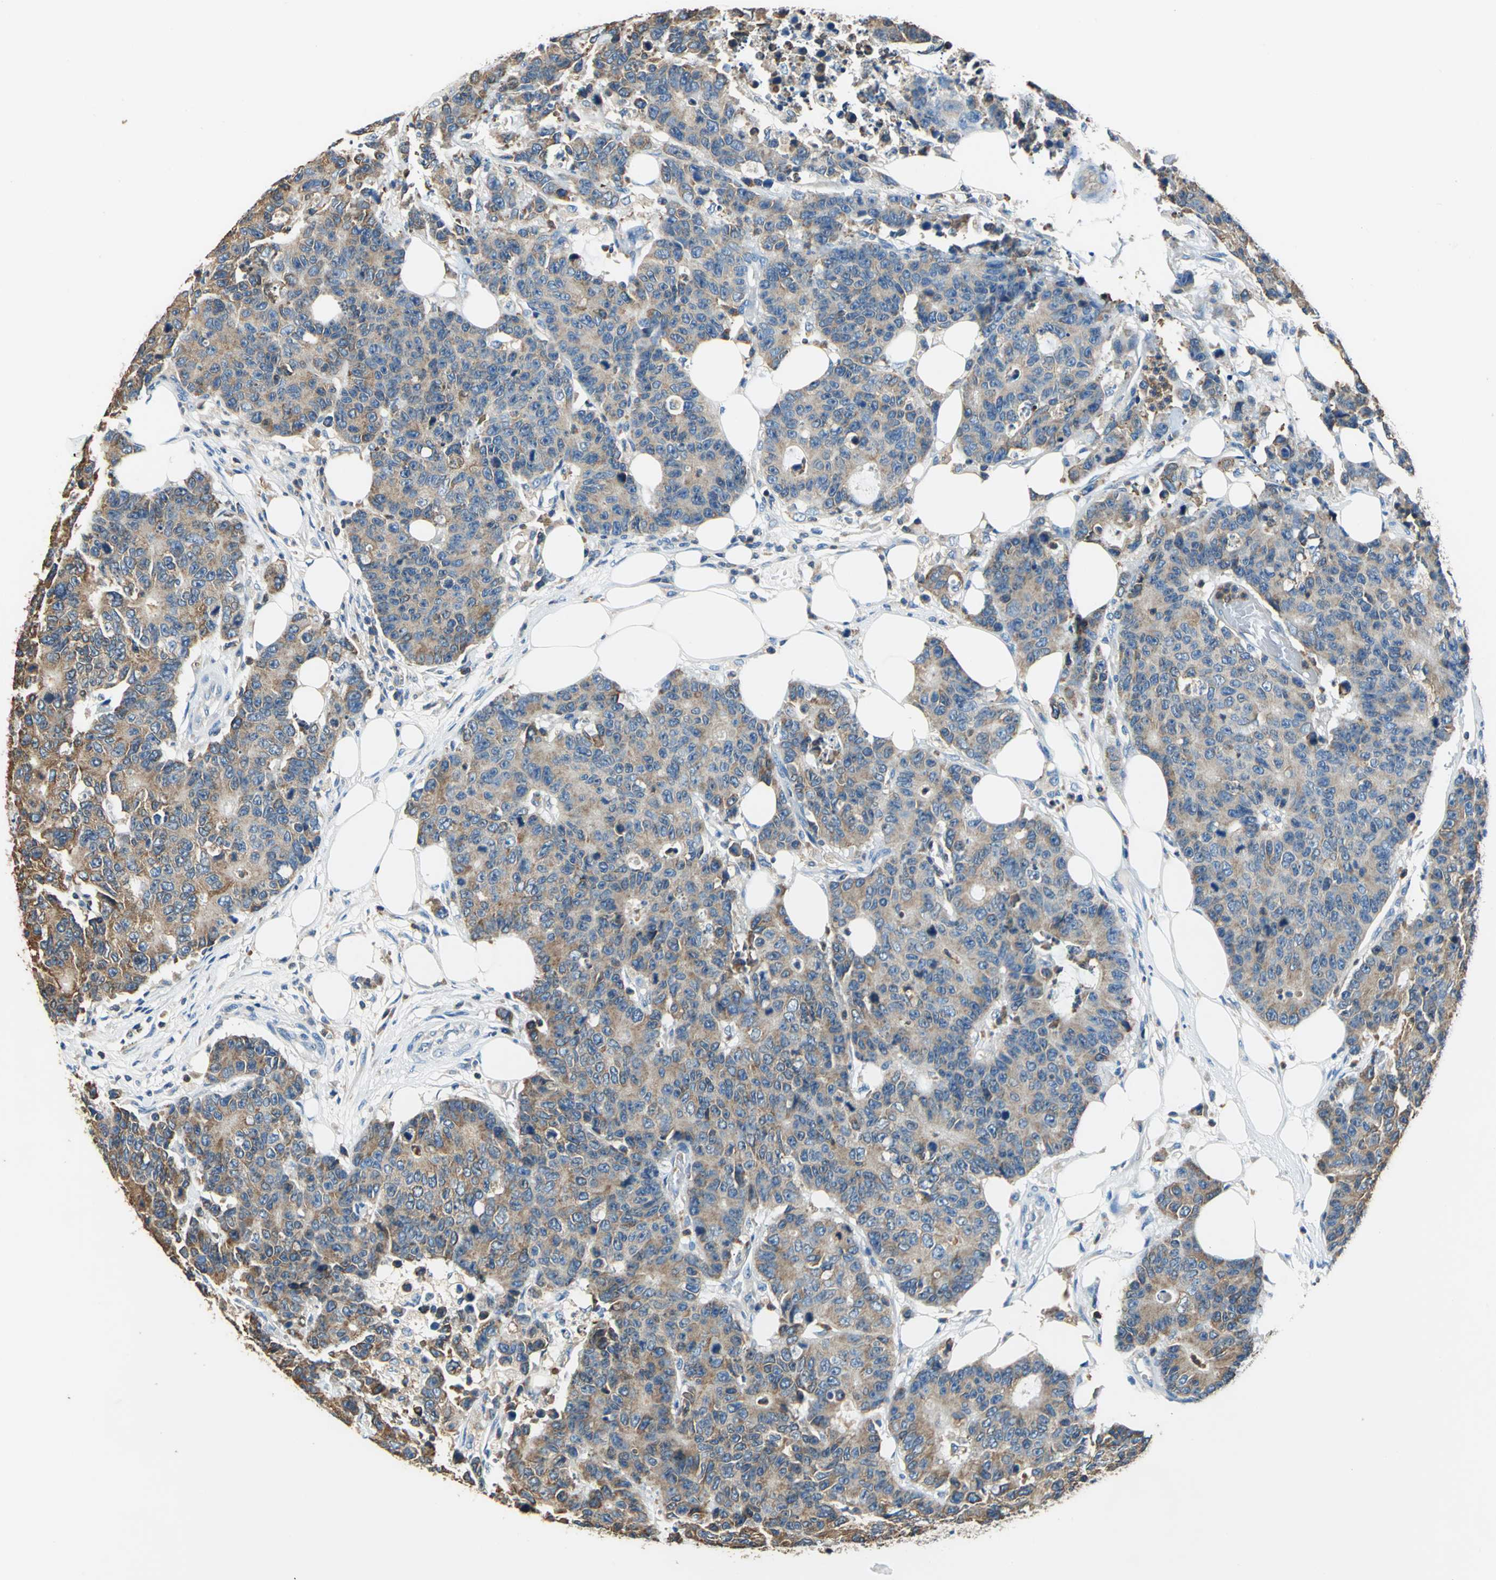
{"staining": {"intensity": "moderate", "quantity": ">75%", "location": "cytoplasmic/membranous"}, "tissue": "colorectal cancer", "cell_type": "Tumor cells", "image_type": "cancer", "snomed": [{"axis": "morphology", "description": "Adenocarcinoma, NOS"}, {"axis": "topography", "description": "Colon"}], "caption": "This is an image of immunohistochemistry staining of adenocarcinoma (colorectal), which shows moderate staining in the cytoplasmic/membranous of tumor cells.", "gene": "SEPTIN6", "patient": {"sex": "female", "age": 86}}